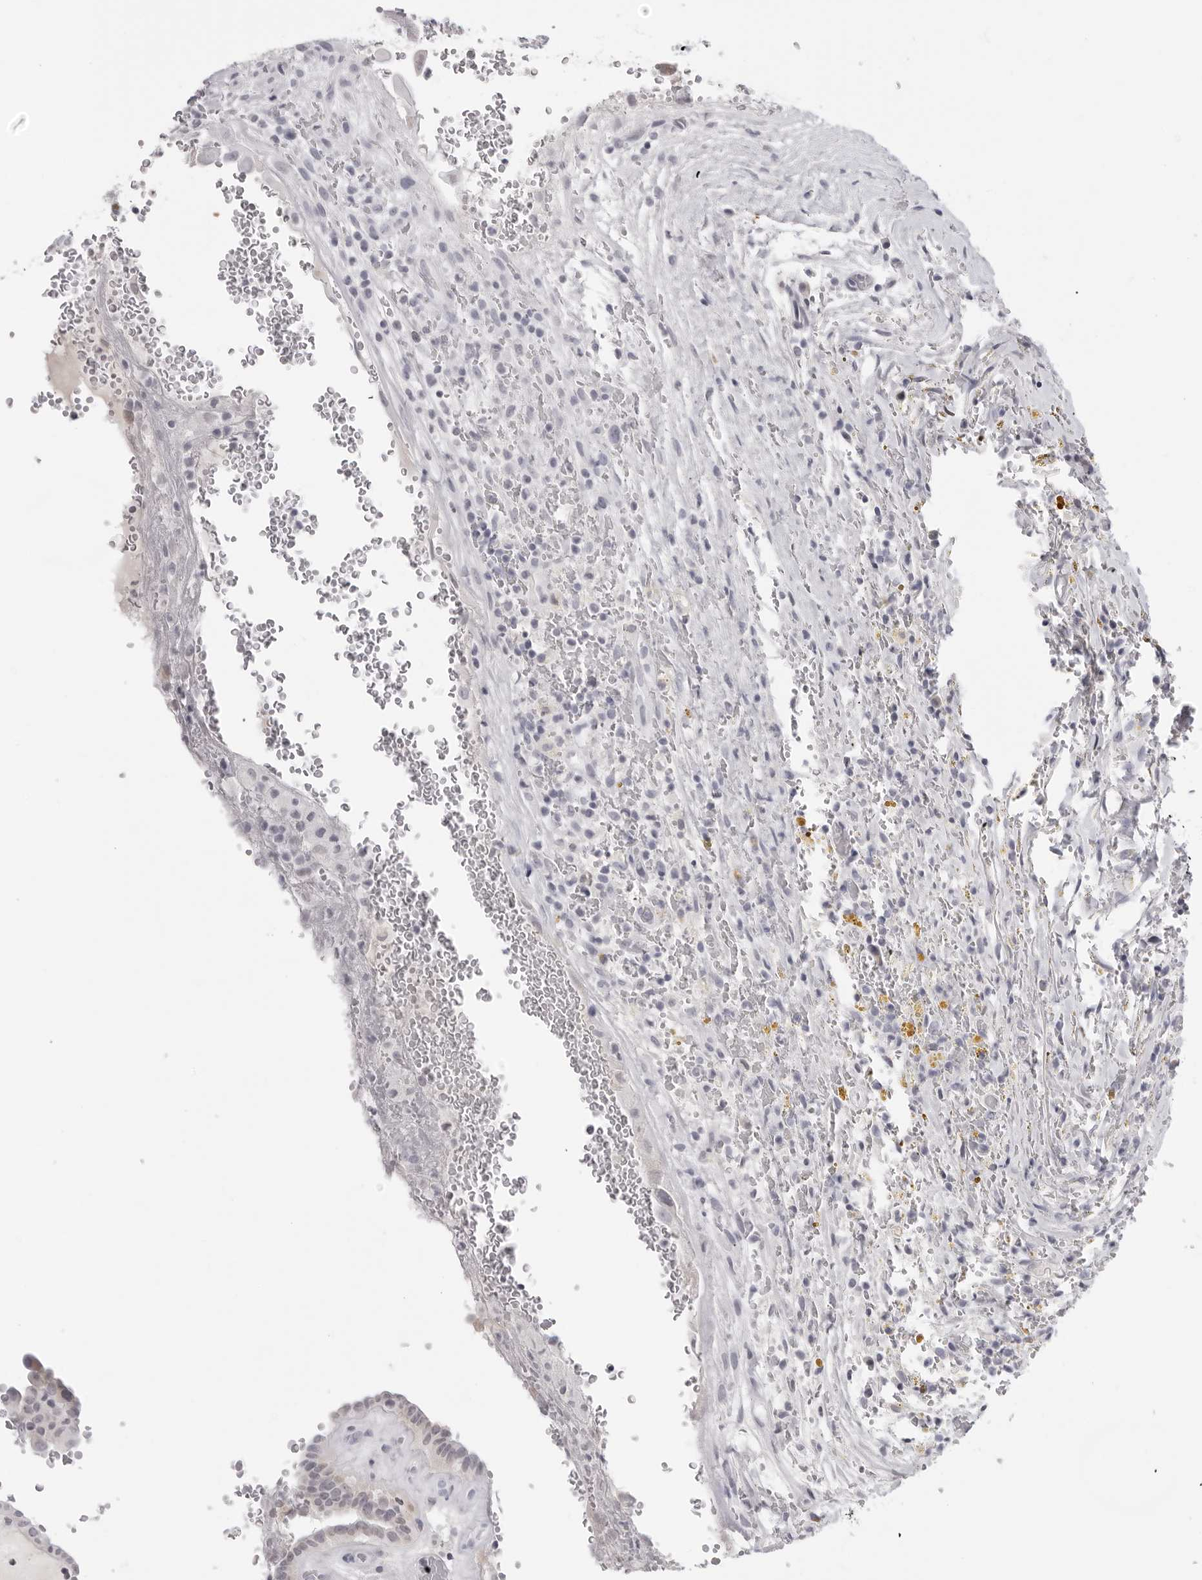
{"staining": {"intensity": "weak", "quantity": "<25%", "location": "cytoplasmic/membranous,nuclear"}, "tissue": "thyroid cancer", "cell_type": "Tumor cells", "image_type": "cancer", "snomed": [{"axis": "morphology", "description": "Papillary adenocarcinoma, NOS"}, {"axis": "topography", "description": "Thyroid gland"}], "caption": "Photomicrograph shows no significant protein staining in tumor cells of thyroid cancer.", "gene": "ACP6", "patient": {"sex": "male", "age": 77}}